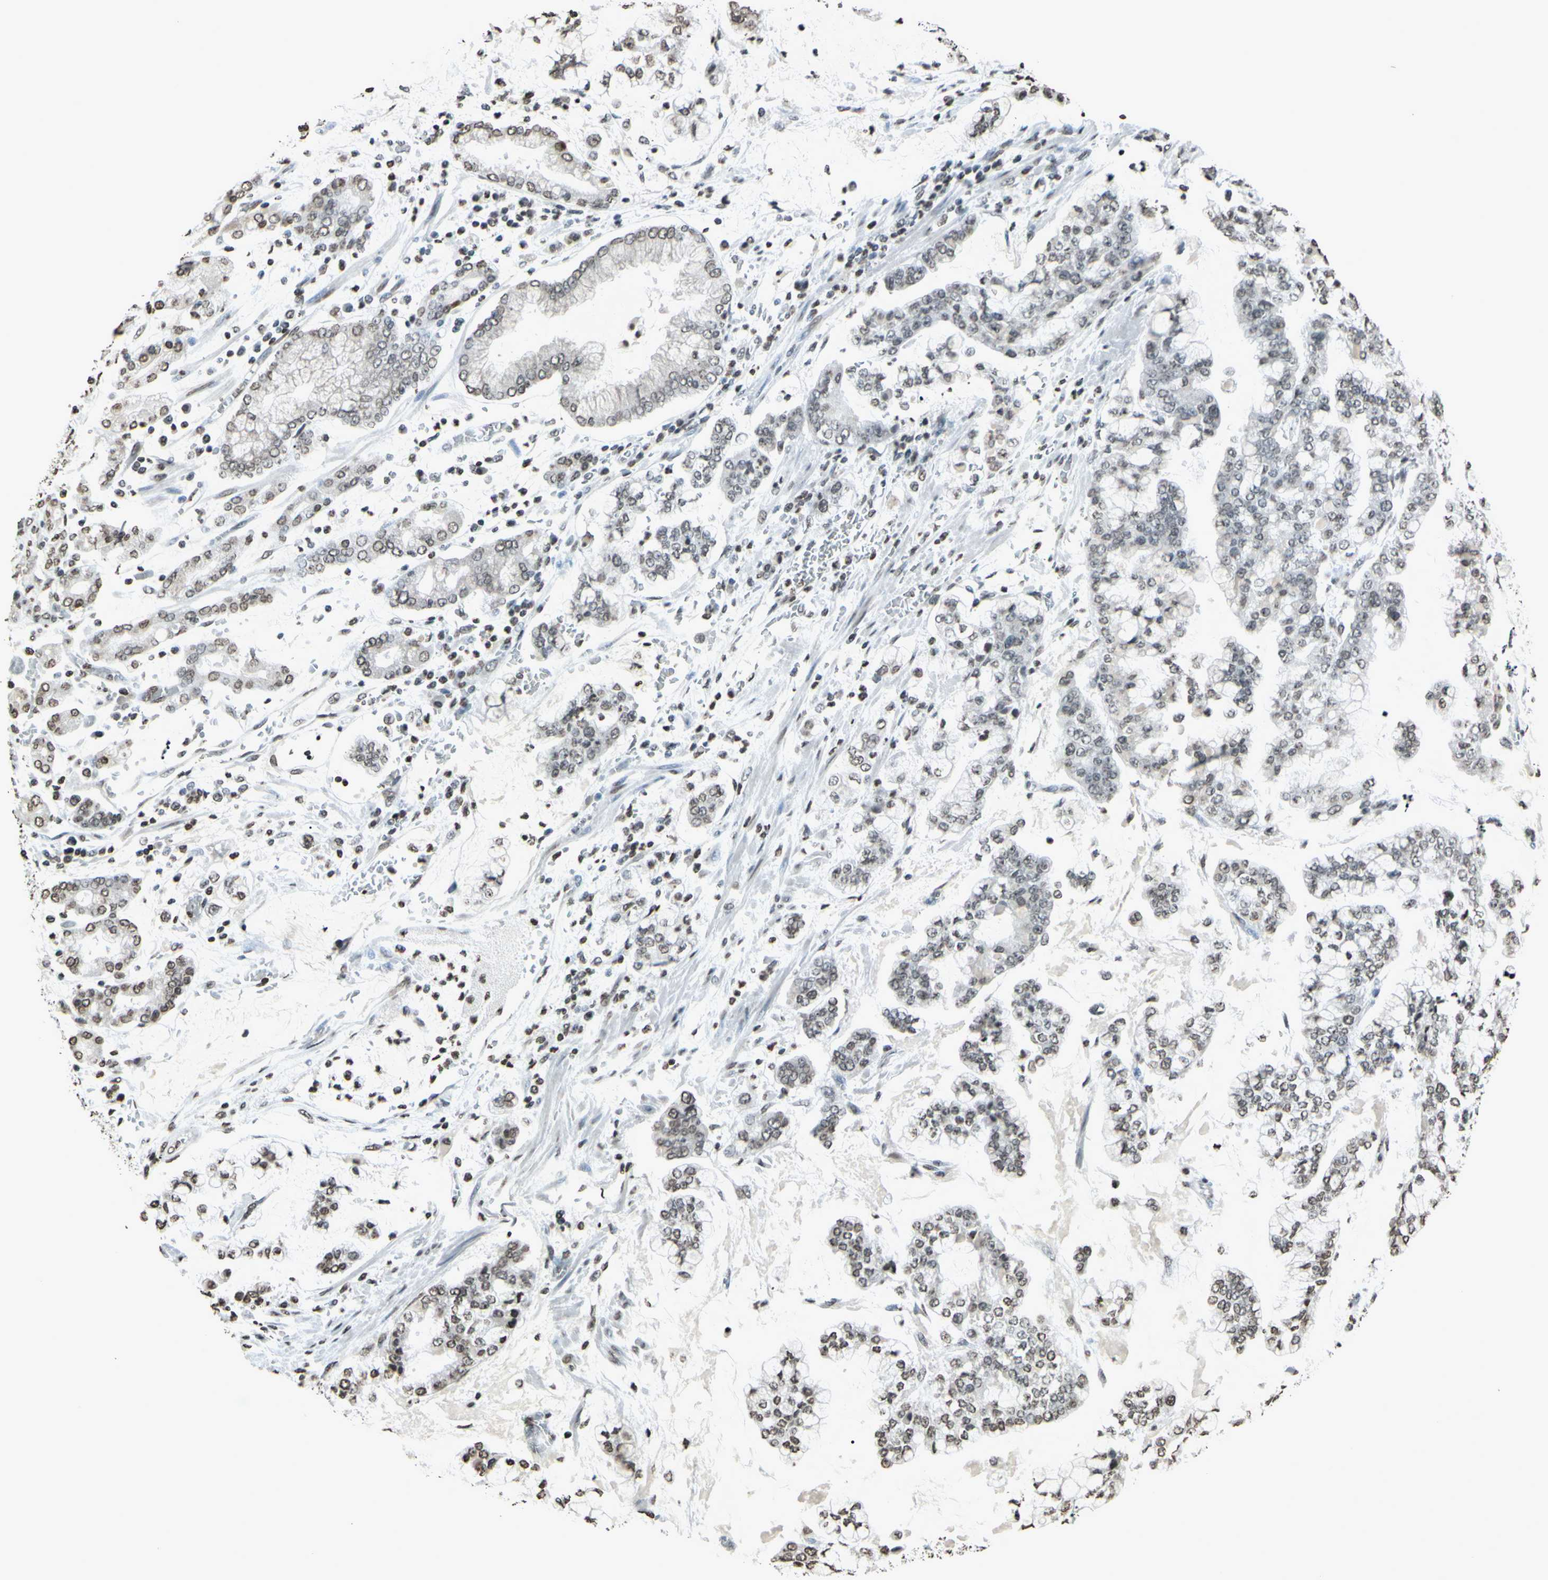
{"staining": {"intensity": "weak", "quantity": "25%-75%", "location": "cytoplasmic/membranous"}, "tissue": "stomach cancer", "cell_type": "Tumor cells", "image_type": "cancer", "snomed": [{"axis": "morphology", "description": "Normal tissue, NOS"}, {"axis": "morphology", "description": "Adenocarcinoma, NOS"}, {"axis": "topography", "description": "Stomach, upper"}, {"axis": "topography", "description": "Stomach"}], "caption": "Immunohistochemistry histopathology image of neoplastic tissue: human stomach cancer (adenocarcinoma) stained using IHC reveals low levels of weak protein expression localized specifically in the cytoplasmic/membranous of tumor cells, appearing as a cytoplasmic/membranous brown color.", "gene": "CD79B", "patient": {"sex": "male", "age": 76}}